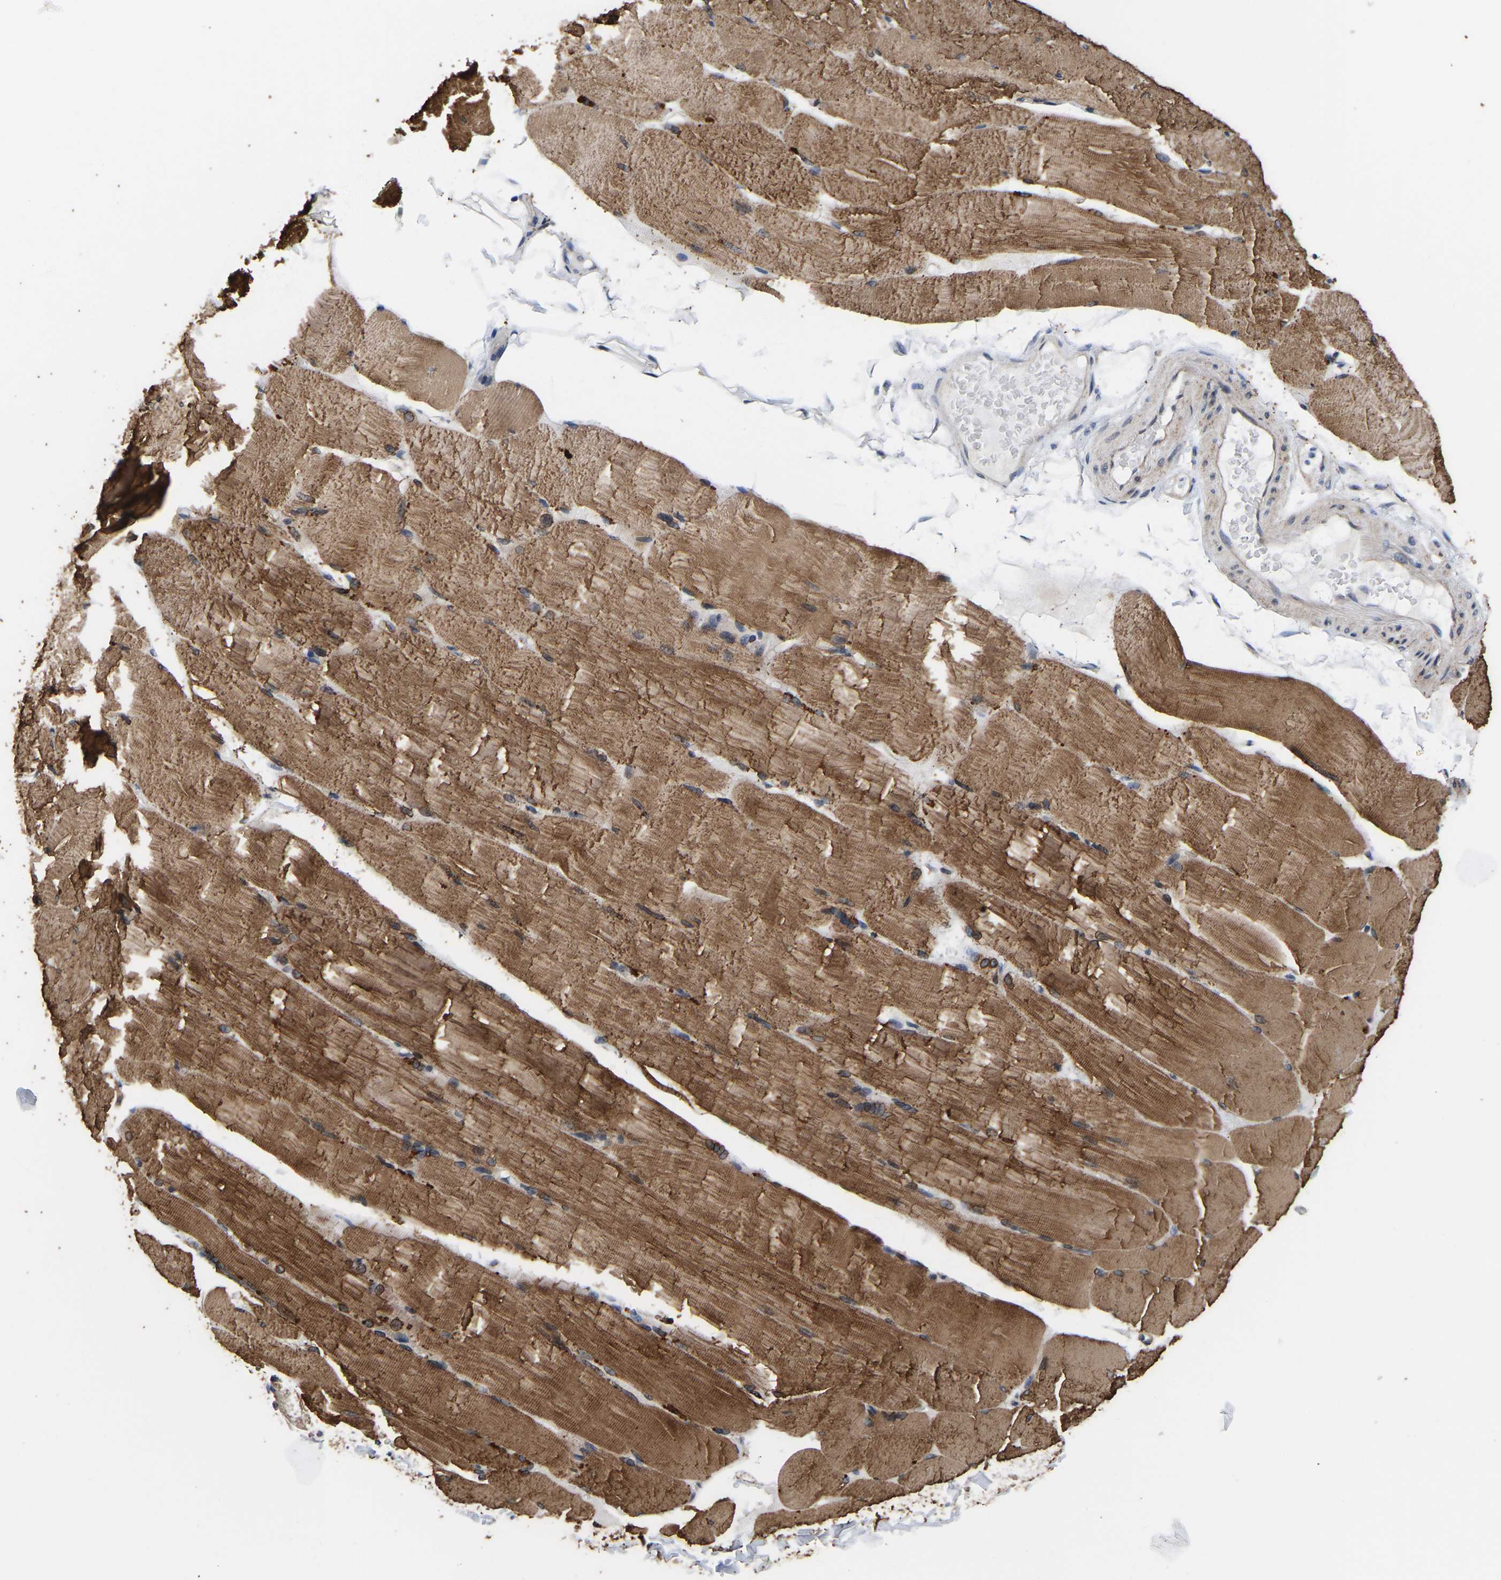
{"staining": {"intensity": "moderate", "quantity": ">75%", "location": "cytoplasmic/membranous"}, "tissue": "skeletal muscle", "cell_type": "Myocytes", "image_type": "normal", "snomed": [{"axis": "morphology", "description": "Normal tissue, NOS"}, {"axis": "topography", "description": "Skin"}, {"axis": "topography", "description": "Skeletal muscle"}], "caption": "The immunohistochemical stain shows moderate cytoplasmic/membranous staining in myocytes of benign skeletal muscle. (Brightfield microscopy of DAB IHC at high magnification).", "gene": "METTL16", "patient": {"sex": "male", "age": 83}}